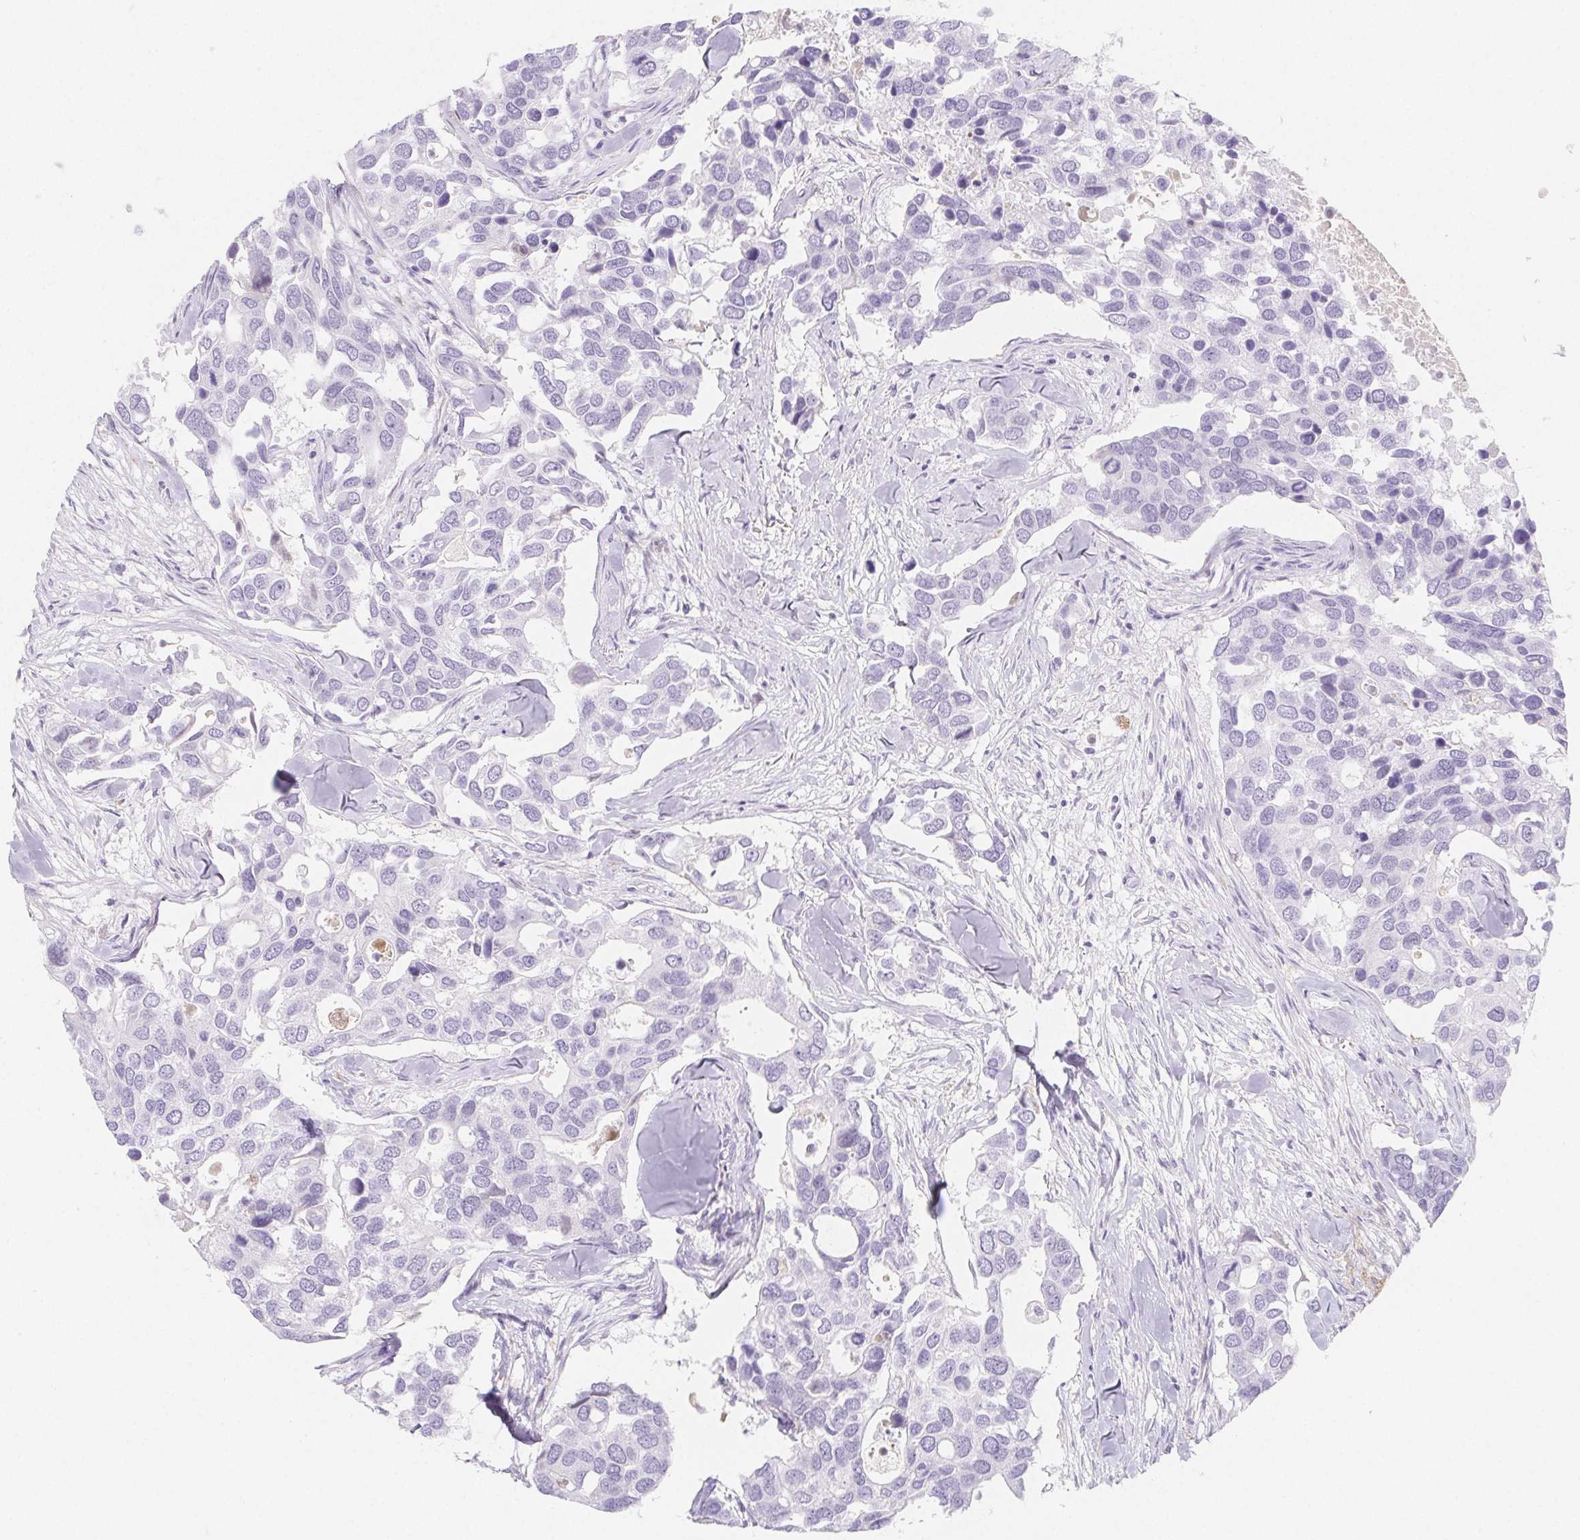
{"staining": {"intensity": "negative", "quantity": "none", "location": "none"}, "tissue": "breast cancer", "cell_type": "Tumor cells", "image_type": "cancer", "snomed": [{"axis": "morphology", "description": "Duct carcinoma"}, {"axis": "topography", "description": "Breast"}], "caption": "This is a micrograph of immunohistochemistry staining of breast cancer, which shows no expression in tumor cells.", "gene": "ITIH2", "patient": {"sex": "female", "age": 83}}